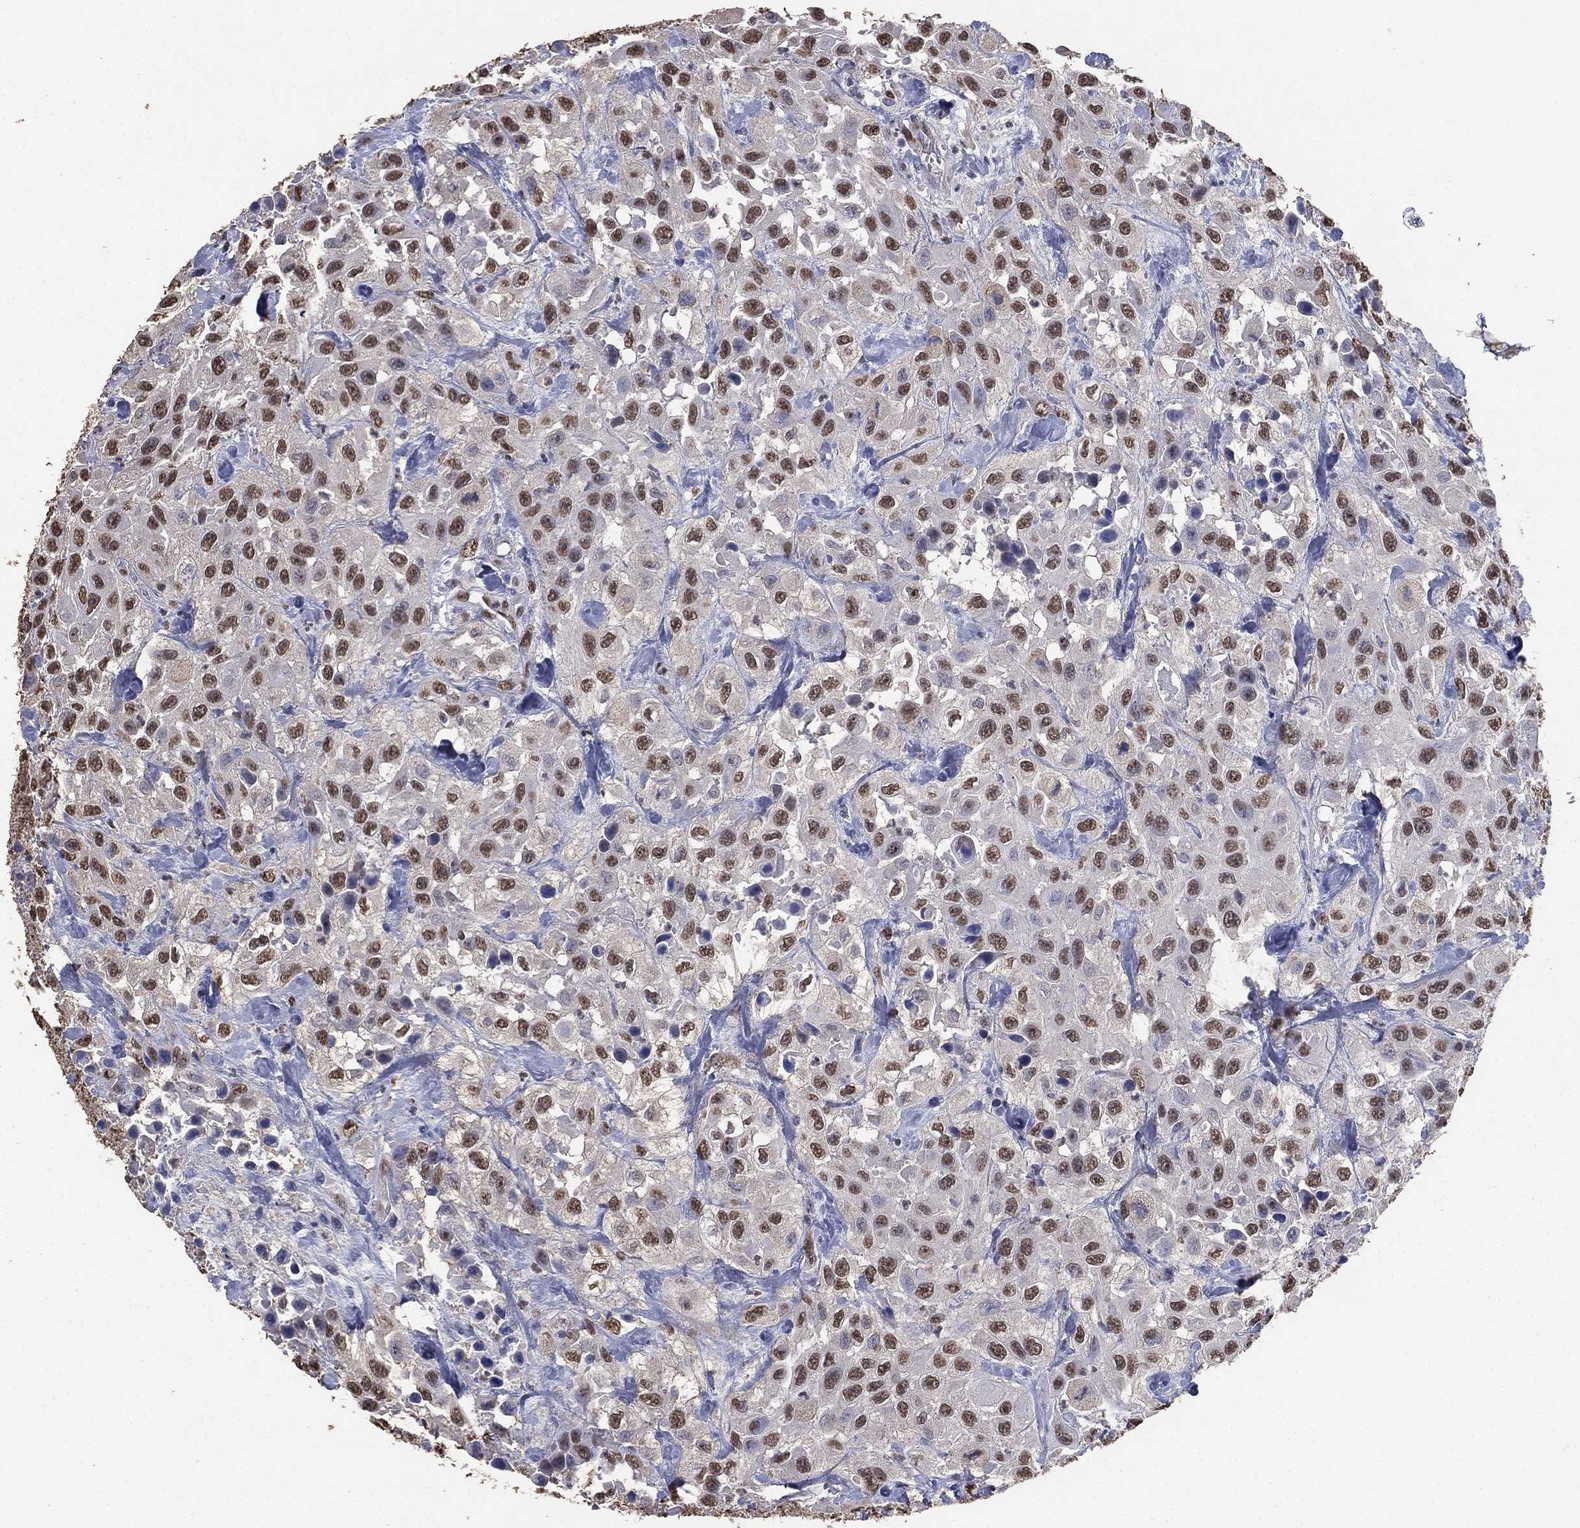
{"staining": {"intensity": "moderate", "quantity": ">75%", "location": "nuclear"}, "tissue": "urothelial cancer", "cell_type": "Tumor cells", "image_type": "cancer", "snomed": [{"axis": "morphology", "description": "Urothelial carcinoma, High grade"}, {"axis": "topography", "description": "Urinary bladder"}], "caption": "IHC (DAB) staining of human urothelial cancer exhibits moderate nuclear protein expression in about >75% of tumor cells.", "gene": "ALDH7A1", "patient": {"sex": "male", "age": 79}}